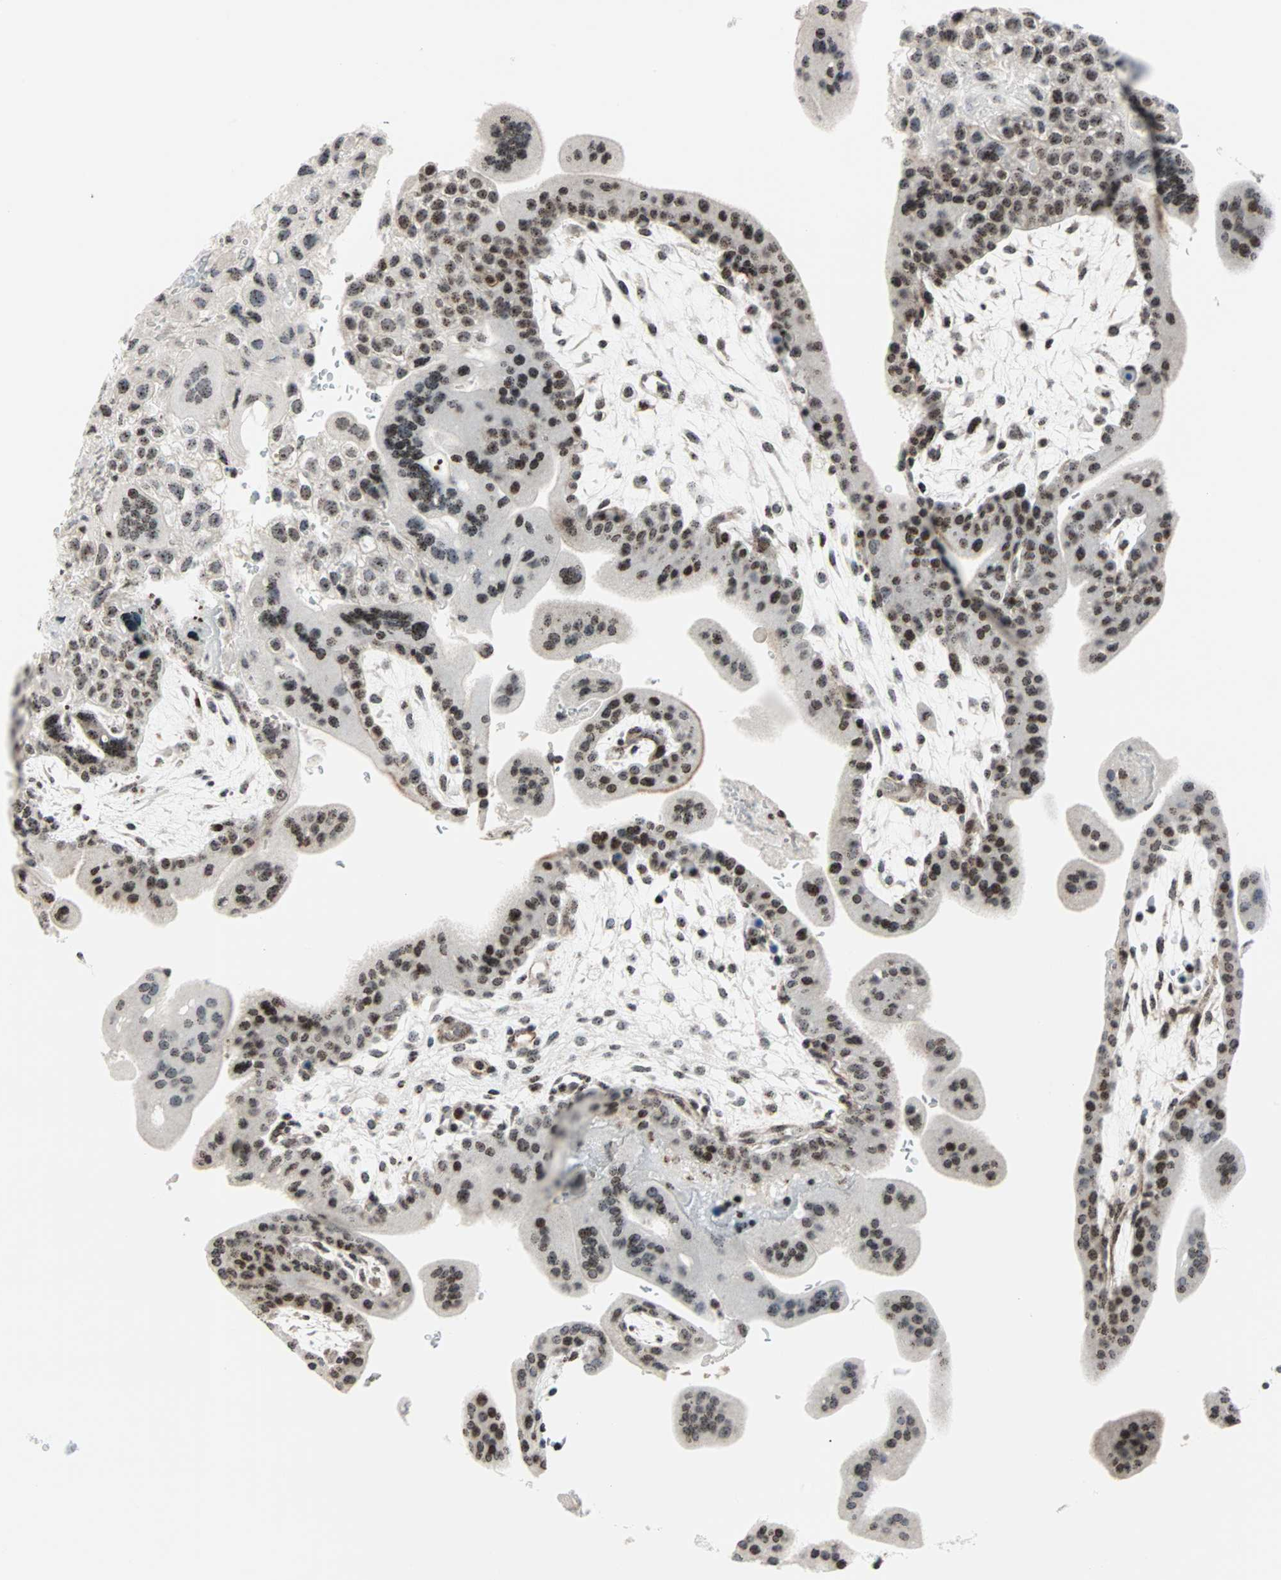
{"staining": {"intensity": "moderate", "quantity": ">75%", "location": "nuclear"}, "tissue": "placenta", "cell_type": "Trophoblastic cells", "image_type": "normal", "snomed": [{"axis": "morphology", "description": "Normal tissue, NOS"}, {"axis": "topography", "description": "Placenta"}], "caption": "Immunohistochemical staining of unremarkable placenta reveals medium levels of moderate nuclear positivity in approximately >75% of trophoblastic cells. The protein of interest is shown in brown color, while the nuclei are stained blue.", "gene": "CENPA", "patient": {"sex": "female", "age": 35}}